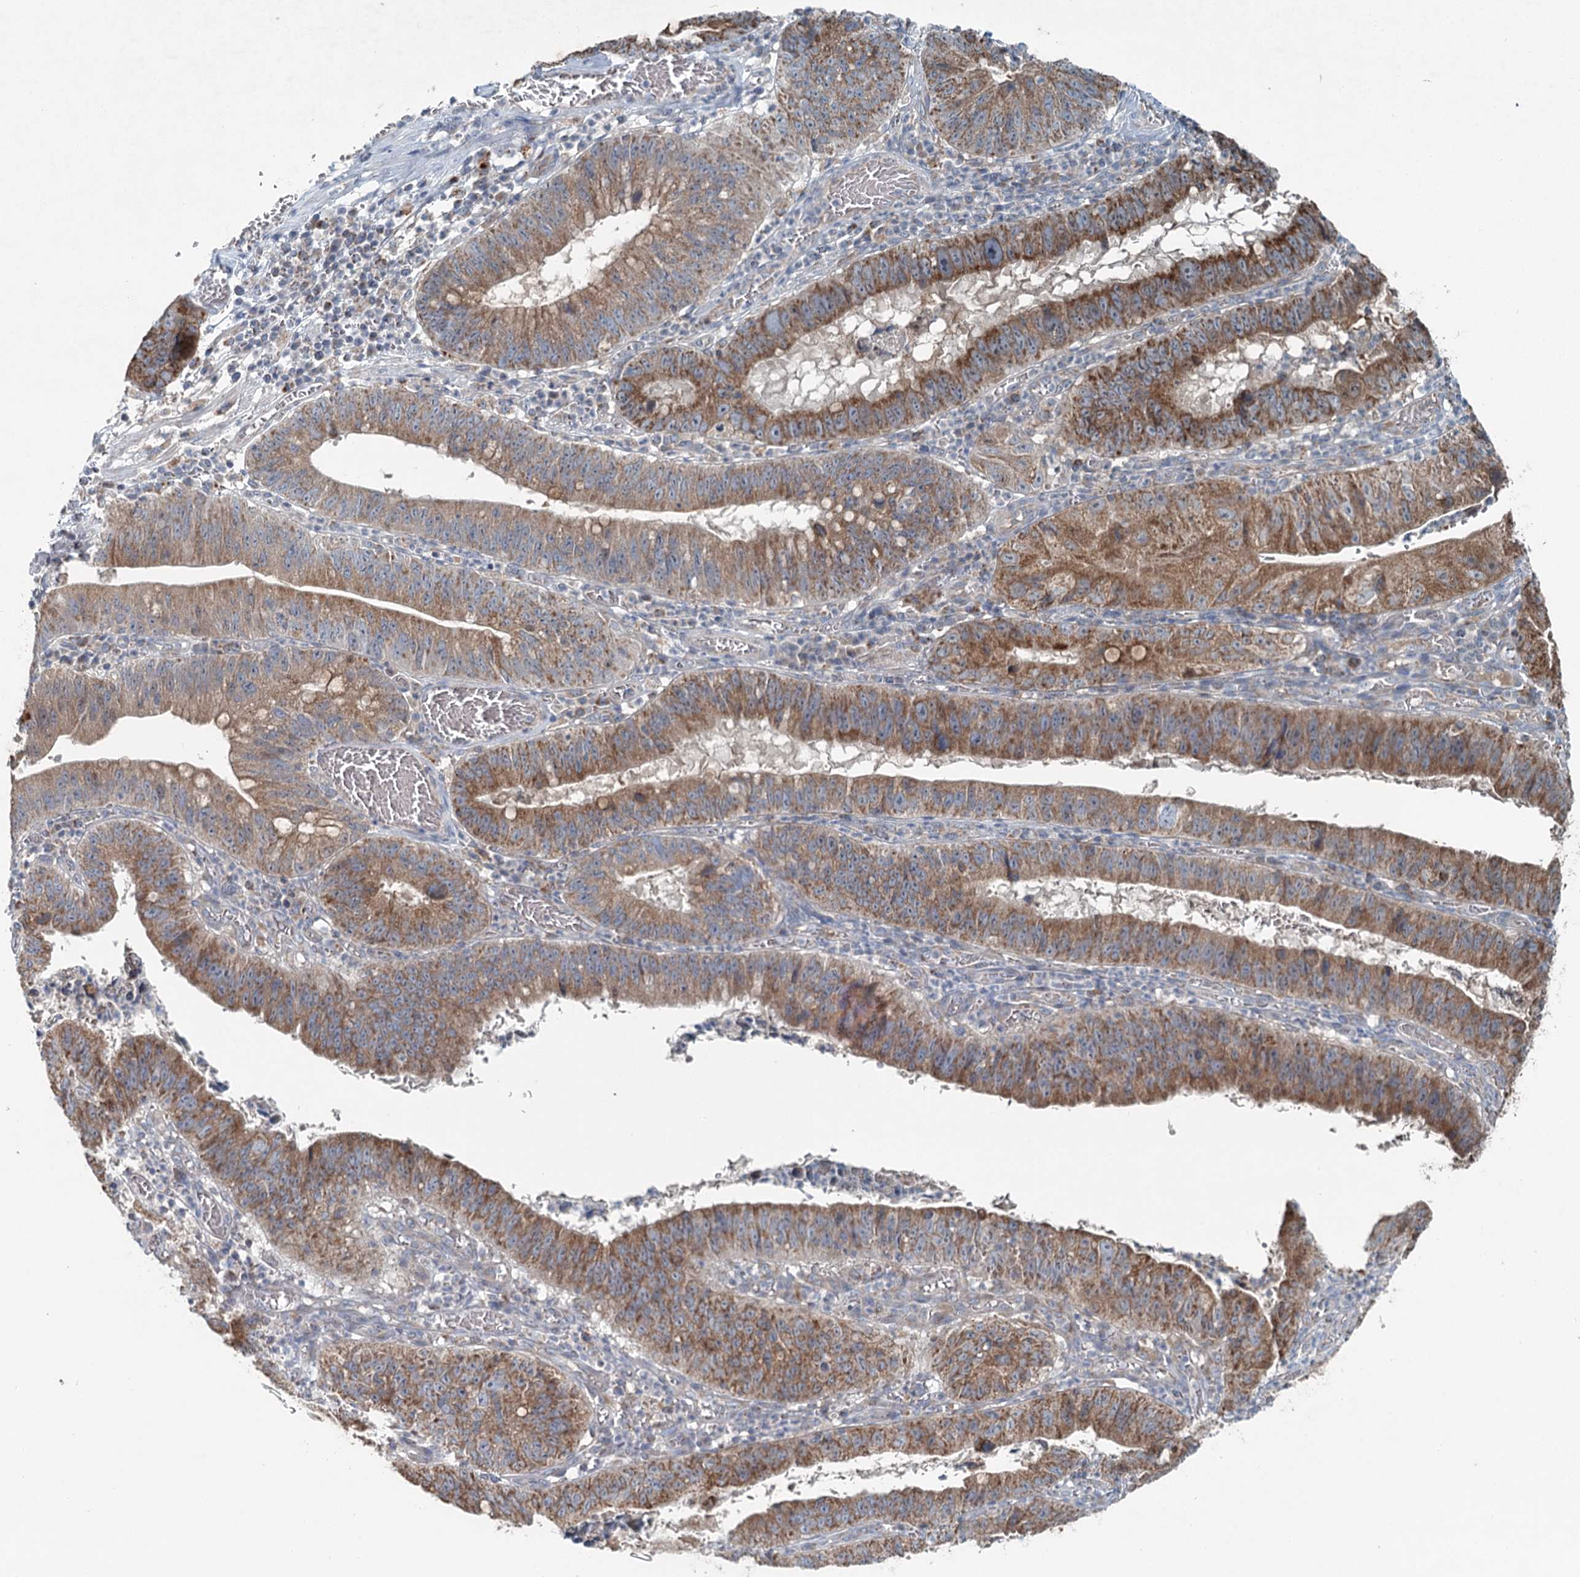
{"staining": {"intensity": "moderate", "quantity": ">75%", "location": "cytoplasmic/membranous"}, "tissue": "stomach cancer", "cell_type": "Tumor cells", "image_type": "cancer", "snomed": [{"axis": "morphology", "description": "Adenocarcinoma, NOS"}, {"axis": "topography", "description": "Stomach"}], "caption": "Human stomach cancer (adenocarcinoma) stained with a protein marker exhibits moderate staining in tumor cells.", "gene": "CHCHD5", "patient": {"sex": "male", "age": 59}}